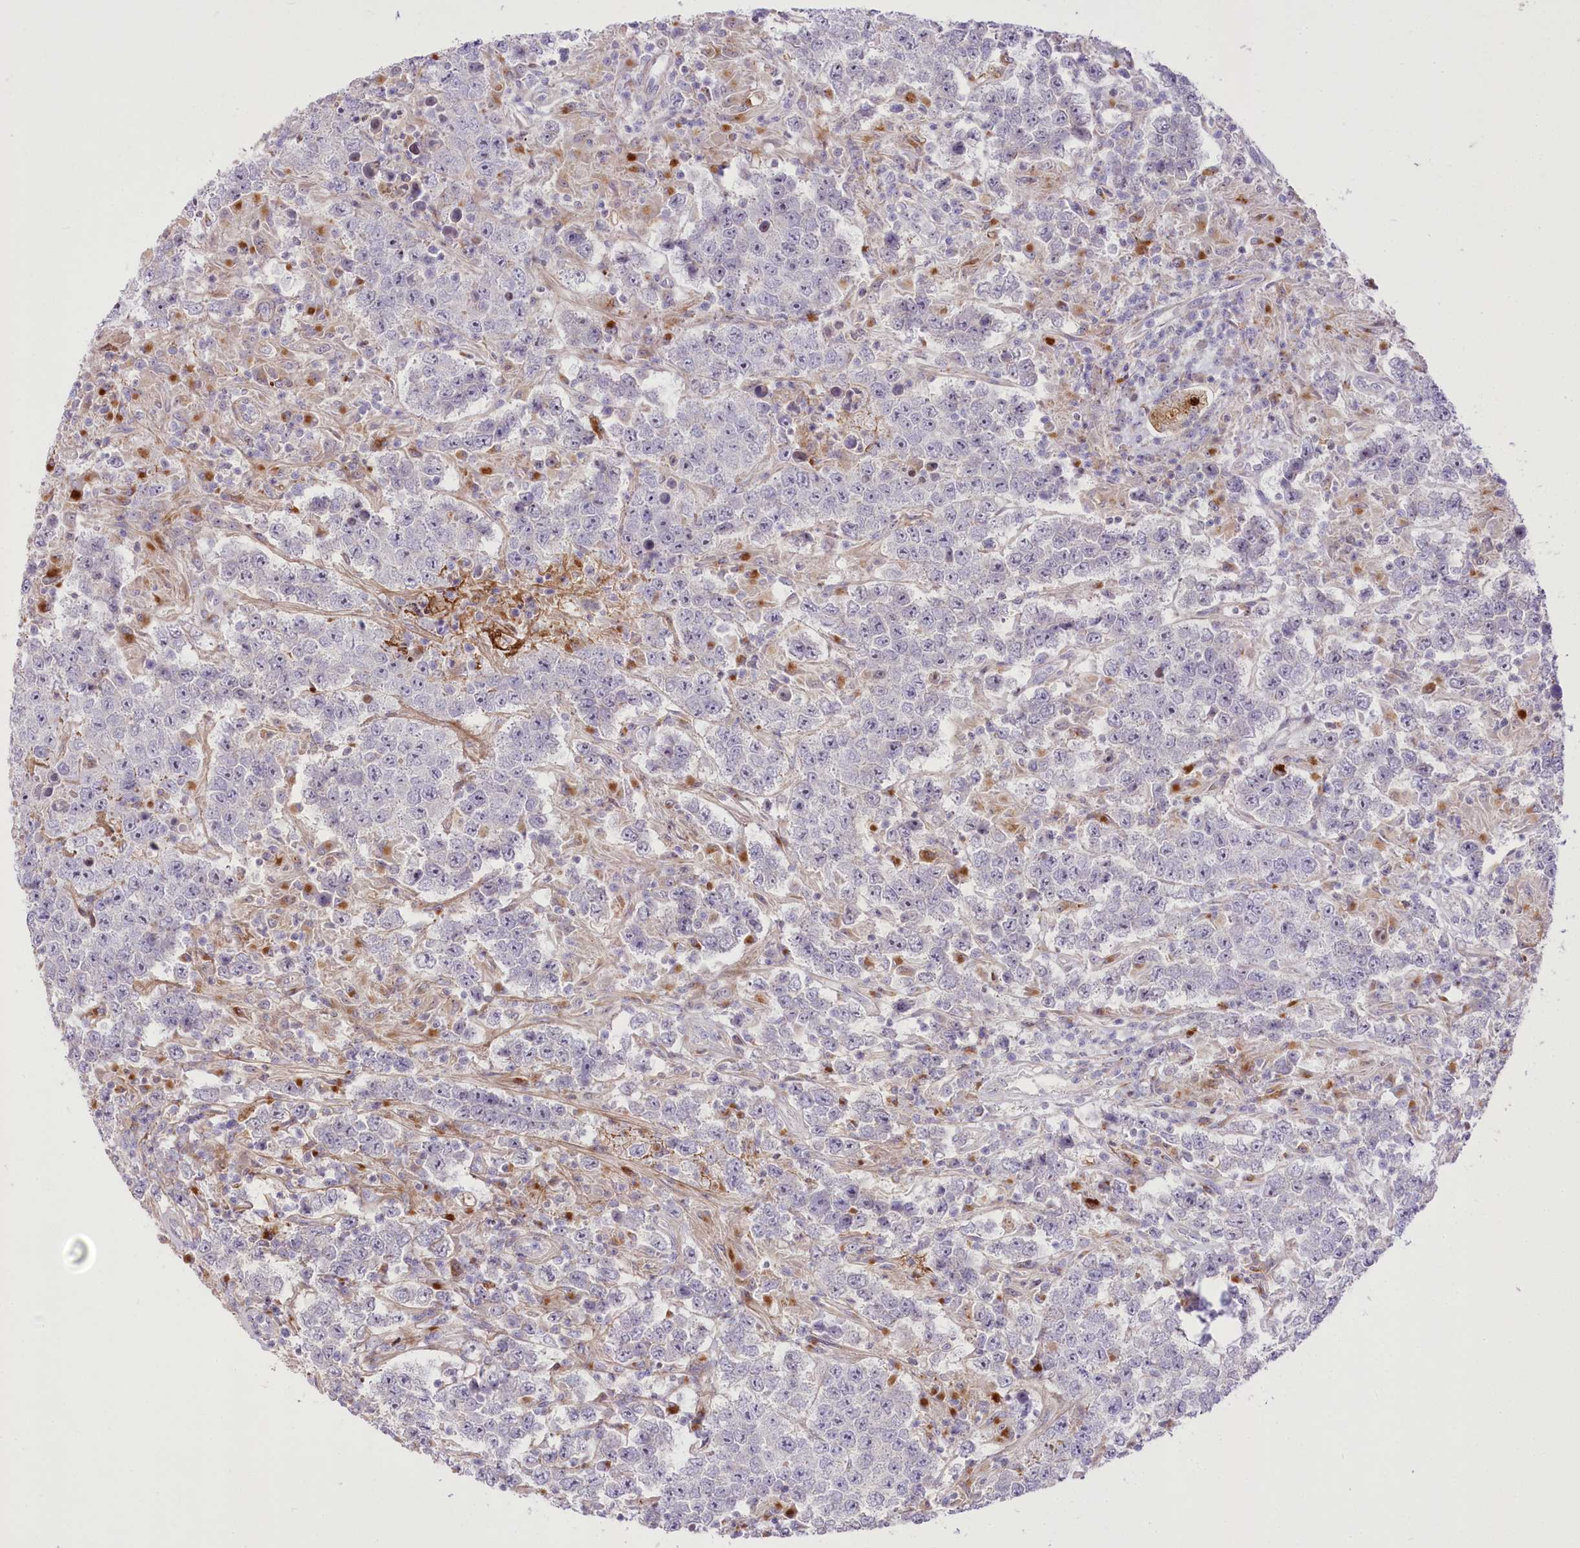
{"staining": {"intensity": "negative", "quantity": "none", "location": "none"}, "tissue": "testis cancer", "cell_type": "Tumor cells", "image_type": "cancer", "snomed": [{"axis": "morphology", "description": "Normal tissue, NOS"}, {"axis": "morphology", "description": "Urothelial carcinoma, High grade"}, {"axis": "morphology", "description": "Seminoma, NOS"}, {"axis": "morphology", "description": "Carcinoma, Embryonal, NOS"}, {"axis": "topography", "description": "Urinary bladder"}, {"axis": "topography", "description": "Testis"}], "caption": "Testis cancer (embryonal carcinoma) stained for a protein using immunohistochemistry (IHC) shows no positivity tumor cells.", "gene": "RNF24", "patient": {"sex": "male", "age": 41}}